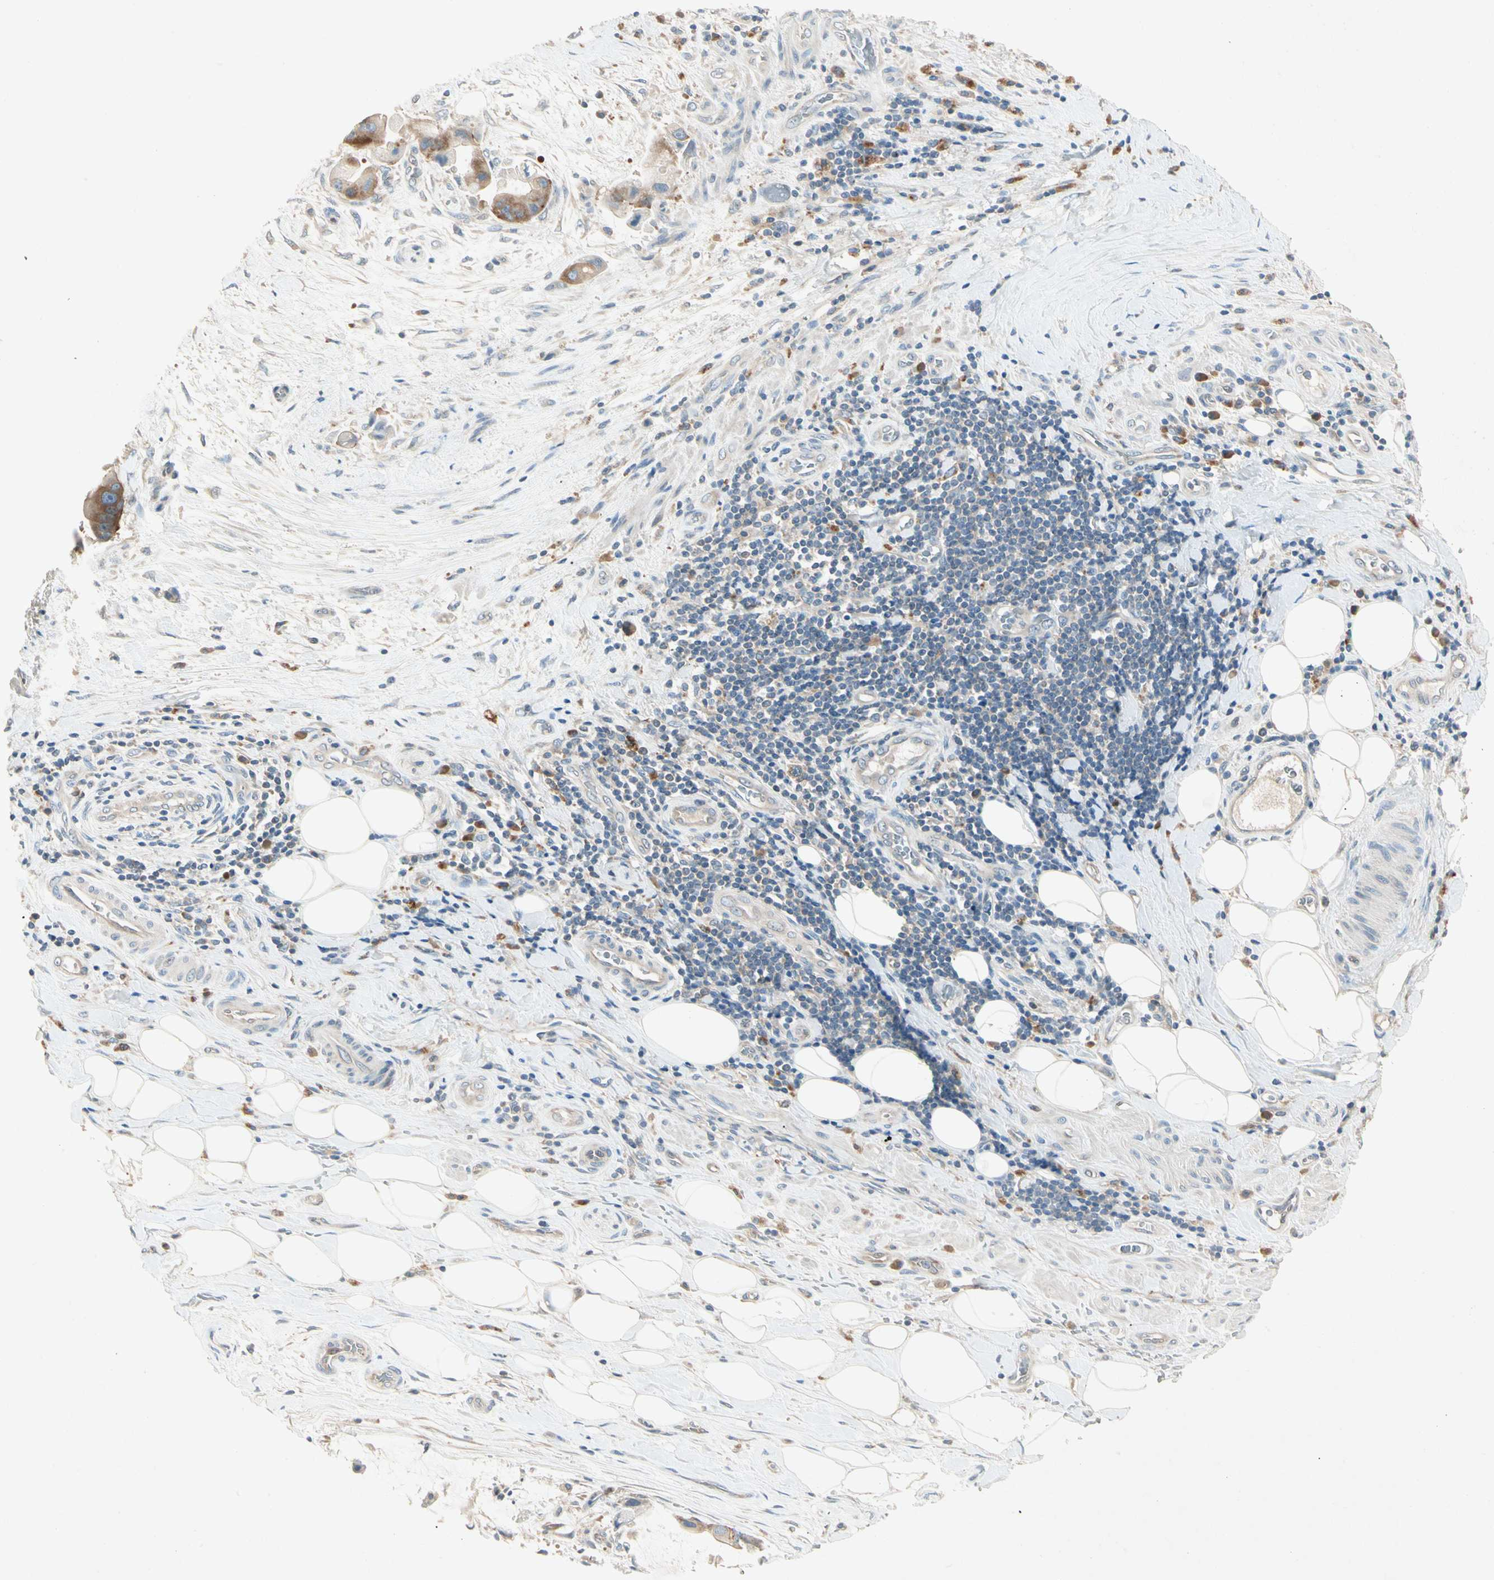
{"staining": {"intensity": "moderate", "quantity": "<25%", "location": "cytoplasmic/membranous"}, "tissue": "liver cancer", "cell_type": "Tumor cells", "image_type": "cancer", "snomed": [{"axis": "morphology", "description": "Normal tissue, NOS"}, {"axis": "morphology", "description": "Cholangiocarcinoma"}, {"axis": "topography", "description": "Liver"}, {"axis": "topography", "description": "Peripheral nerve tissue"}], "caption": "Protein staining of liver cancer (cholangiocarcinoma) tissue shows moderate cytoplasmic/membranous positivity in approximately <25% of tumor cells.", "gene": "IL1R1", "patient": {"sex": "male", "age": 50}}